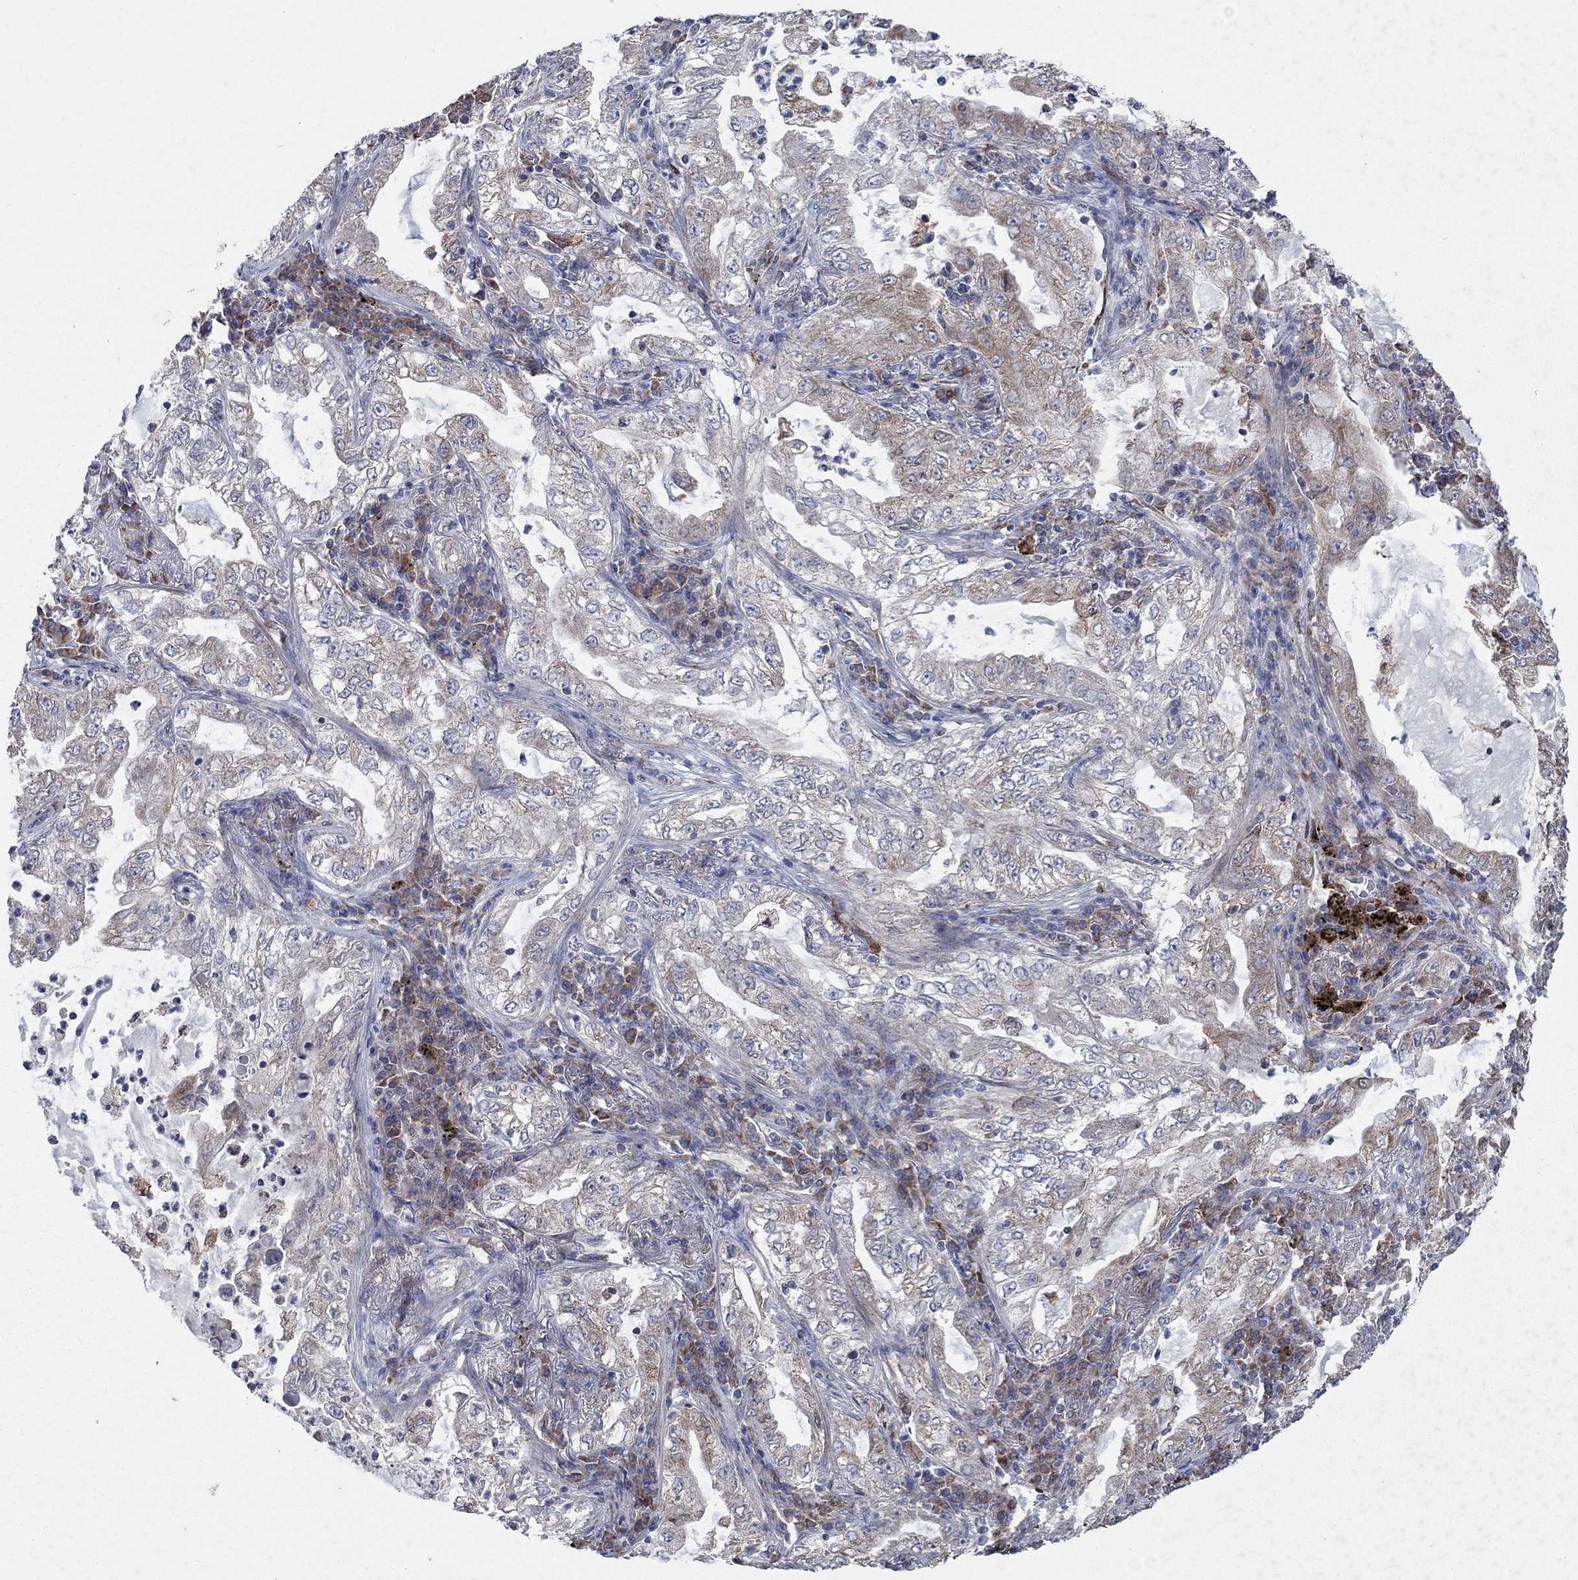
{"staining": {"intensity": "weak", "quantity": "25%-75%", "location": "cytoplasmic/membranous"}, "tissue": "lung cancer", "cell_type": "Tumor cells", "image_type": "cancer", "snomed": [{"axis": "morphology", "description": "Adenocarcinoma, NOS"}, {"axis": "topography", "description": "Lung"}], "caption": "This photomicrograph exhibits immunohistochemistry (IHC) staining of lung cancer, with low weak cytoplasmic/membranous expression in approximately 25%-75% of tumor cells.", "gene": "NCEH1", "patient": {"sex": "female", "age": 73}}